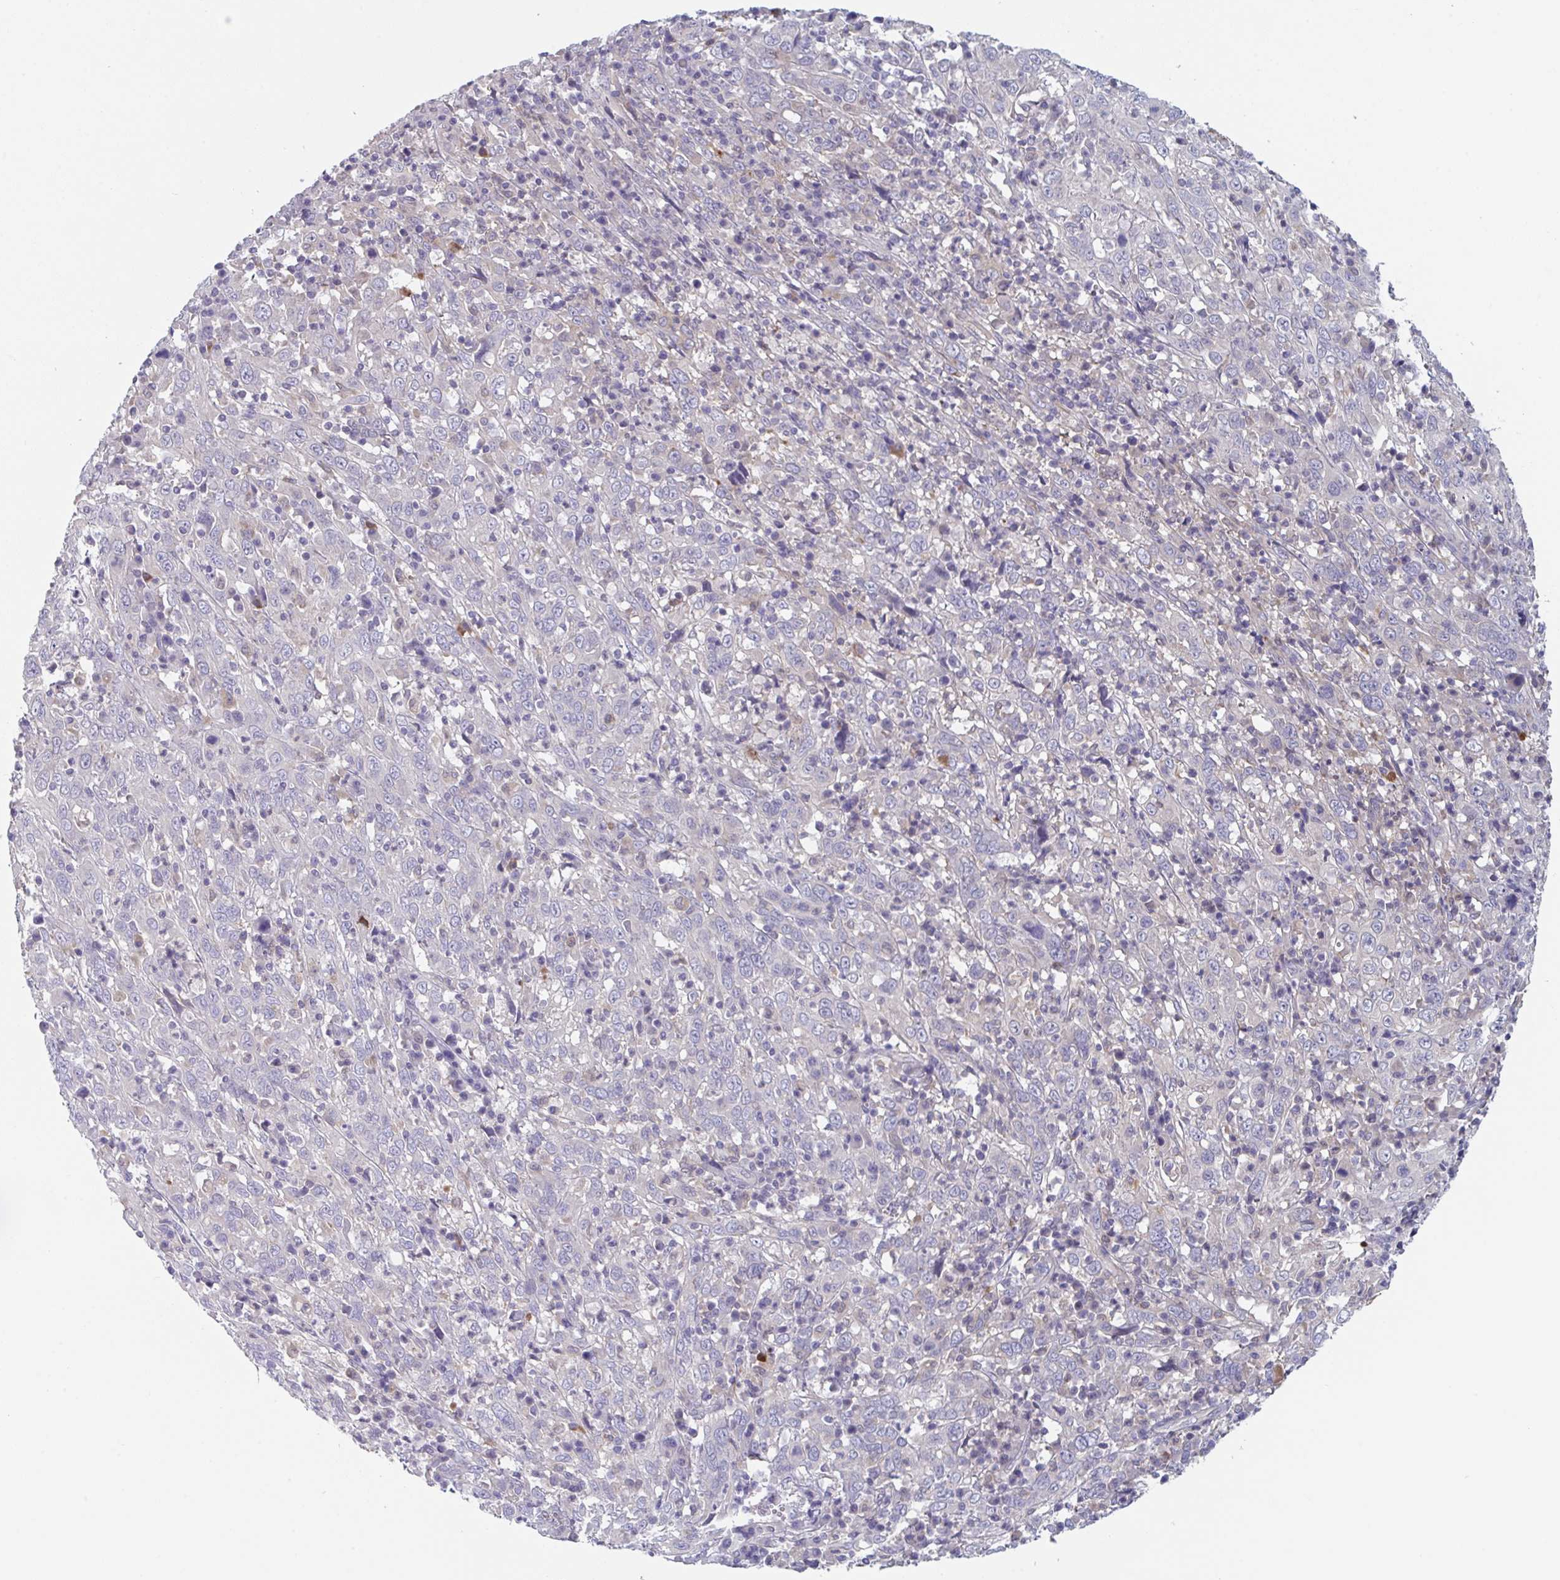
{"staining": {"intensity": "negative", "quantity": "none", "location": "none"}, "tissue": "cervical cancer", "cell_type": "Tumor cells", "image_type": "cancer", "snomed": [{"axis": "morphology", "description": "Squamous cell carcinoma, NOS"}, {"axis": "topography", "description": "Cervix"}], "caption": "Cervical squamous cell carcinoma stained for a protein using IHC shows no staining tumor cells.", "gene": "PTPRD", "patient": {"sex": "female", "age": 46}}